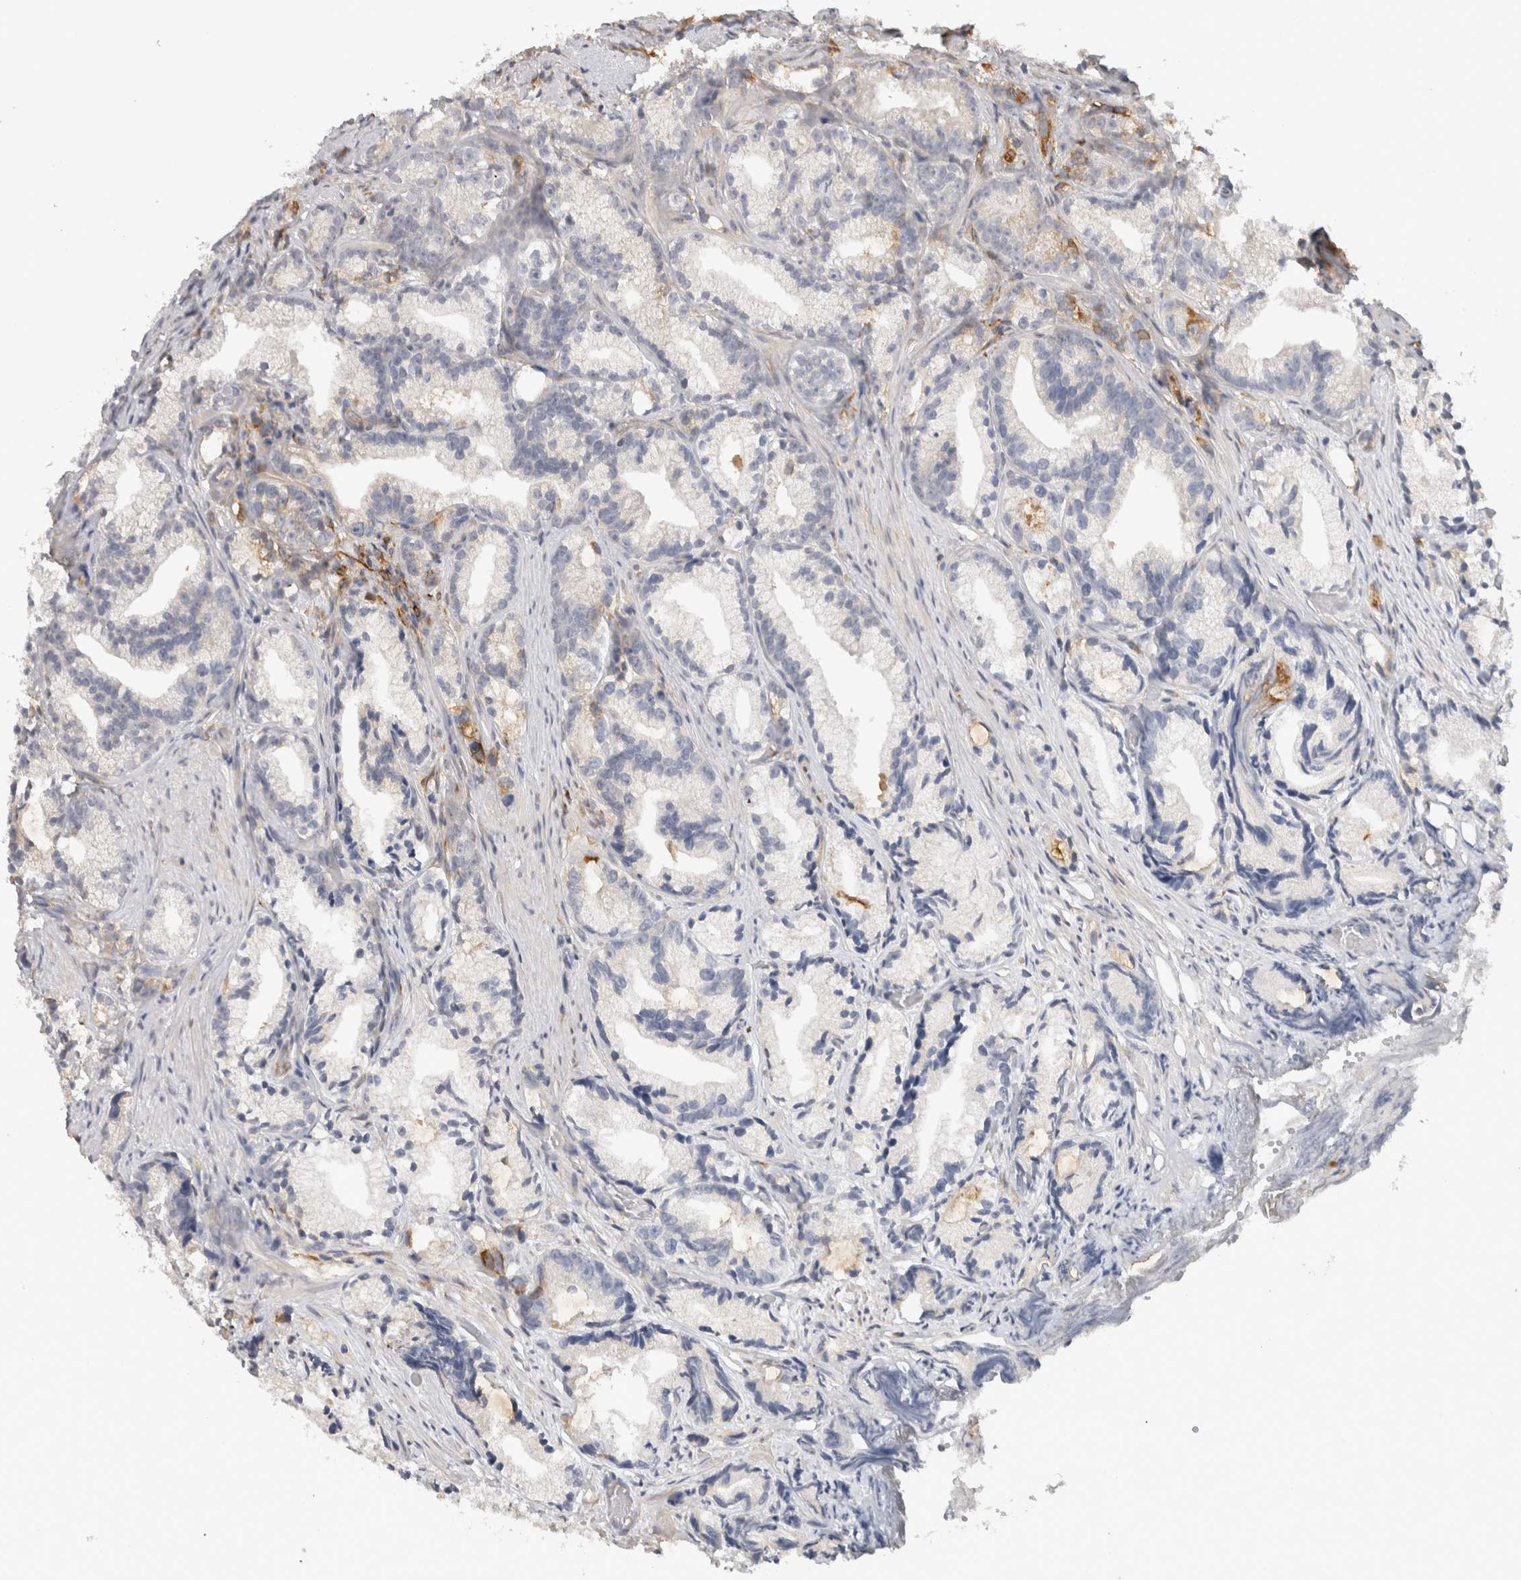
{"staining": {"intensity": "negative", "quantity": "none", "location": "none"}, "tissue": "prostate cancer", "cell_type": "Tumor cells", "image_type": "cancer", "snomed": [{"axis": "morphology", "description": "Adenocarcinoma, Low grade"}, {"axis": "topography", "description": "Prostate"}], "caption": "IHC image of neoplastic tissue: prostate low-grade adenocarcinoma stained with DAB (3,3'-diaminobenzidine) demonstrates no significant protein staining in tumor cells.", "gene": "APOL2", "patient": {"sex": "male", "age": 89}}